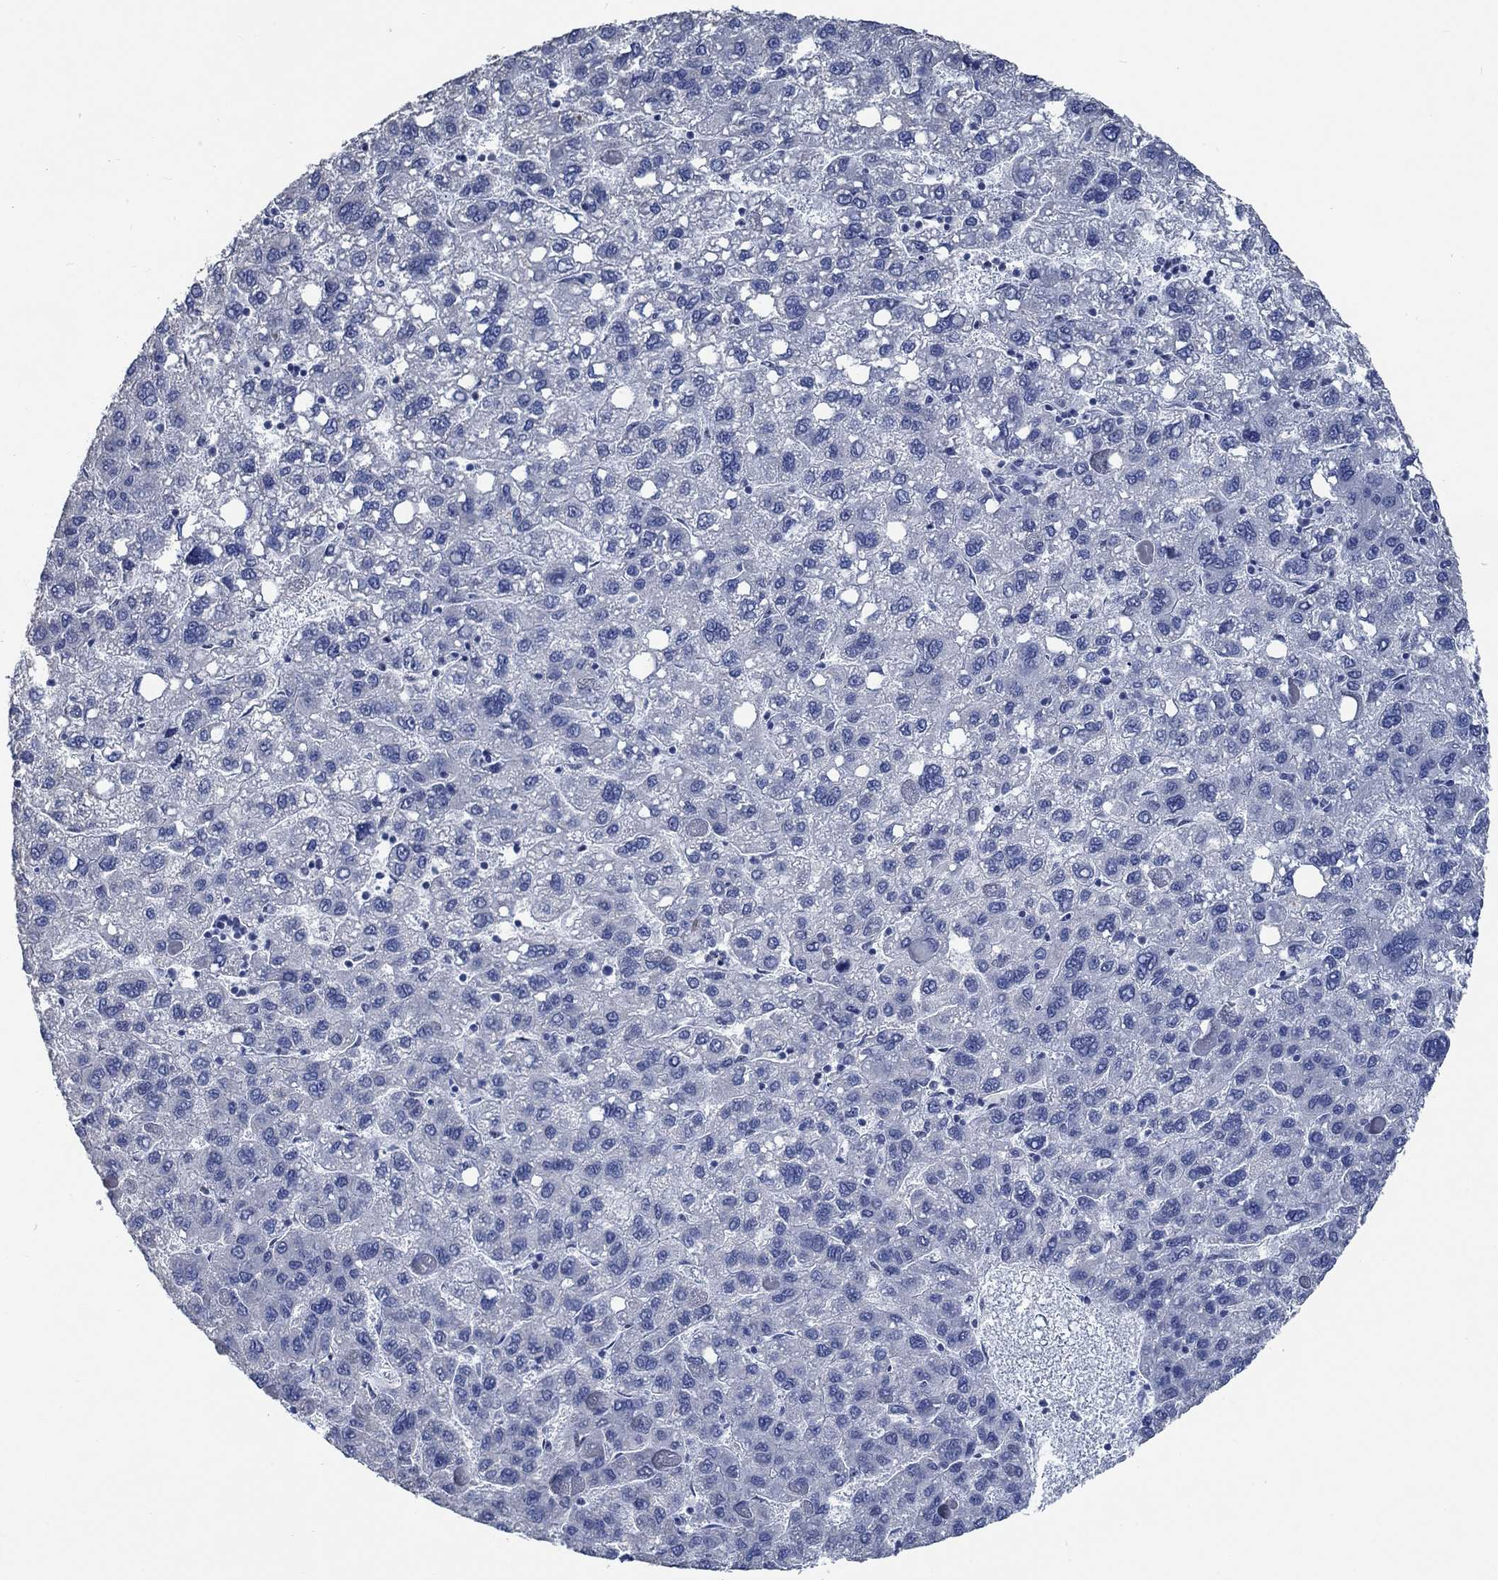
{"staining": {"intensity": "negative", "quantity": "none", "location": "none"}, "tissue": "liver cancer", "cell_type": "Tumor cells", "image_type": "cancer", "snomed": [{"axis": "morphology", "description": "Carcinoma, Hepatocellular, NOS"}, {"axis": "topography", "description": "Liver"}], "caption": "This is an immunohistochemistry (IHC) image of human hepatocellular carcinoma (liver). There is no expression in tumor cells.", "gene": "OBSCN", "patient": {"sex": "female", "age": 82}}